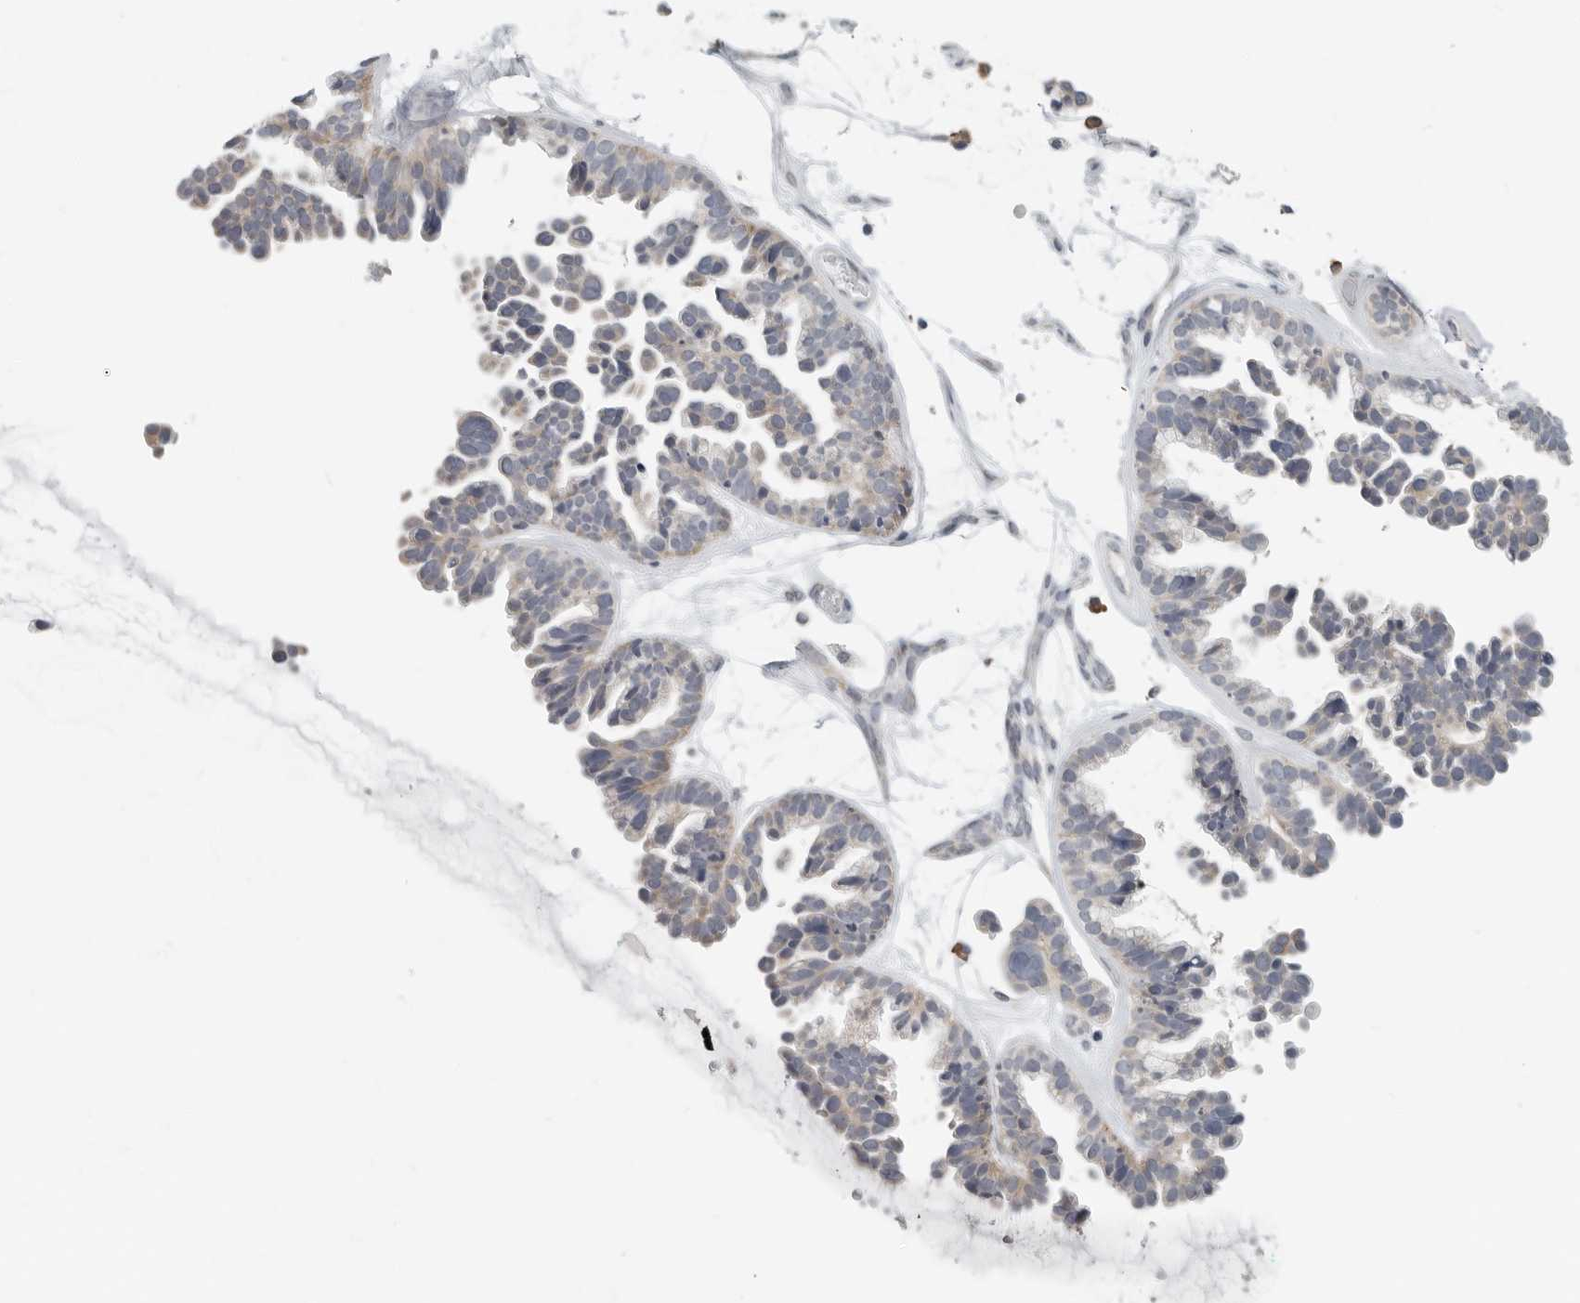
{"staining": {"intensity": "weak", "quantity": "25%-75%", "location": "cytoplasmic/membranous"}, "tissue": "ovarian cancer", "cell_type": "Tumor cells", "image_type": "cancer", "snomed": [{"axis": "morphology", "description": "Cystadenocarcinoma, serous, NOS"}, {"axis": "topography", "description": "Ovary"}], "caption": "DAB (3,3'-diaminobenzidine) immunohistochemical staining of ovarian serous cystadenocarcinoma exhibits weak cytoplasmic/membranous protein positivity in approximately 25%-75% of tumor cells.", "gene": "IL12RB2", "patient": {"sex": "female", "age": 56}}